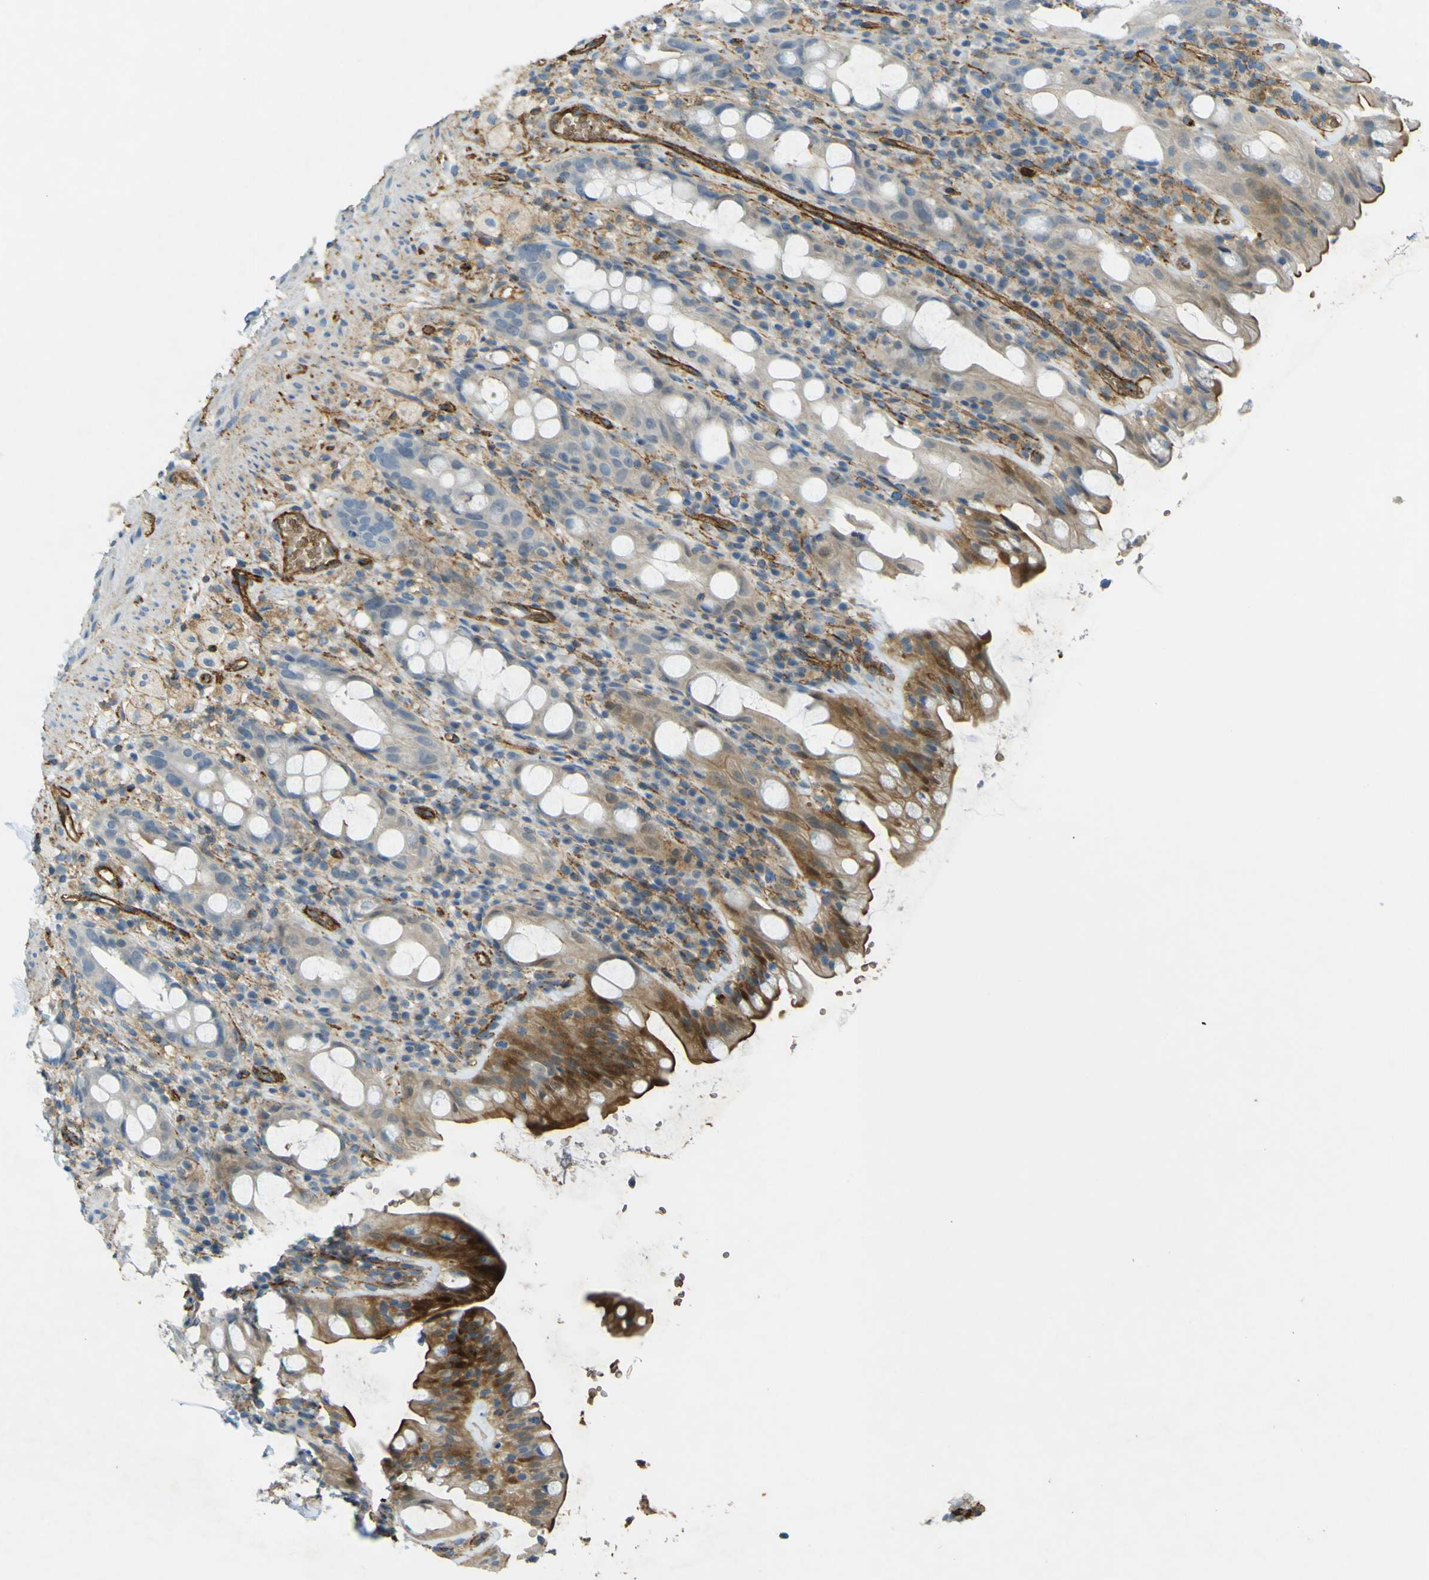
{"staining": {"intensity": "strong", "quantity": "<25%", "location": "cytoplasmic/membranous"}, "tissue": "rectum", "cell_type": "Glandular cells", "image_type": "normal", "snomed": [{"axis": "morphology", "description": "Normal tissue, NOS"}, {"axis": "topography", "description": "Rectum"}], "caption": "Immunohistochemical staining of normal rectum exhibits medium levels of strong cytoplasmic/membranous staining in approximately <25% of glandular cells.", "gene": "PLXDC1", "patient": {"sex": "male", "age": 44}}